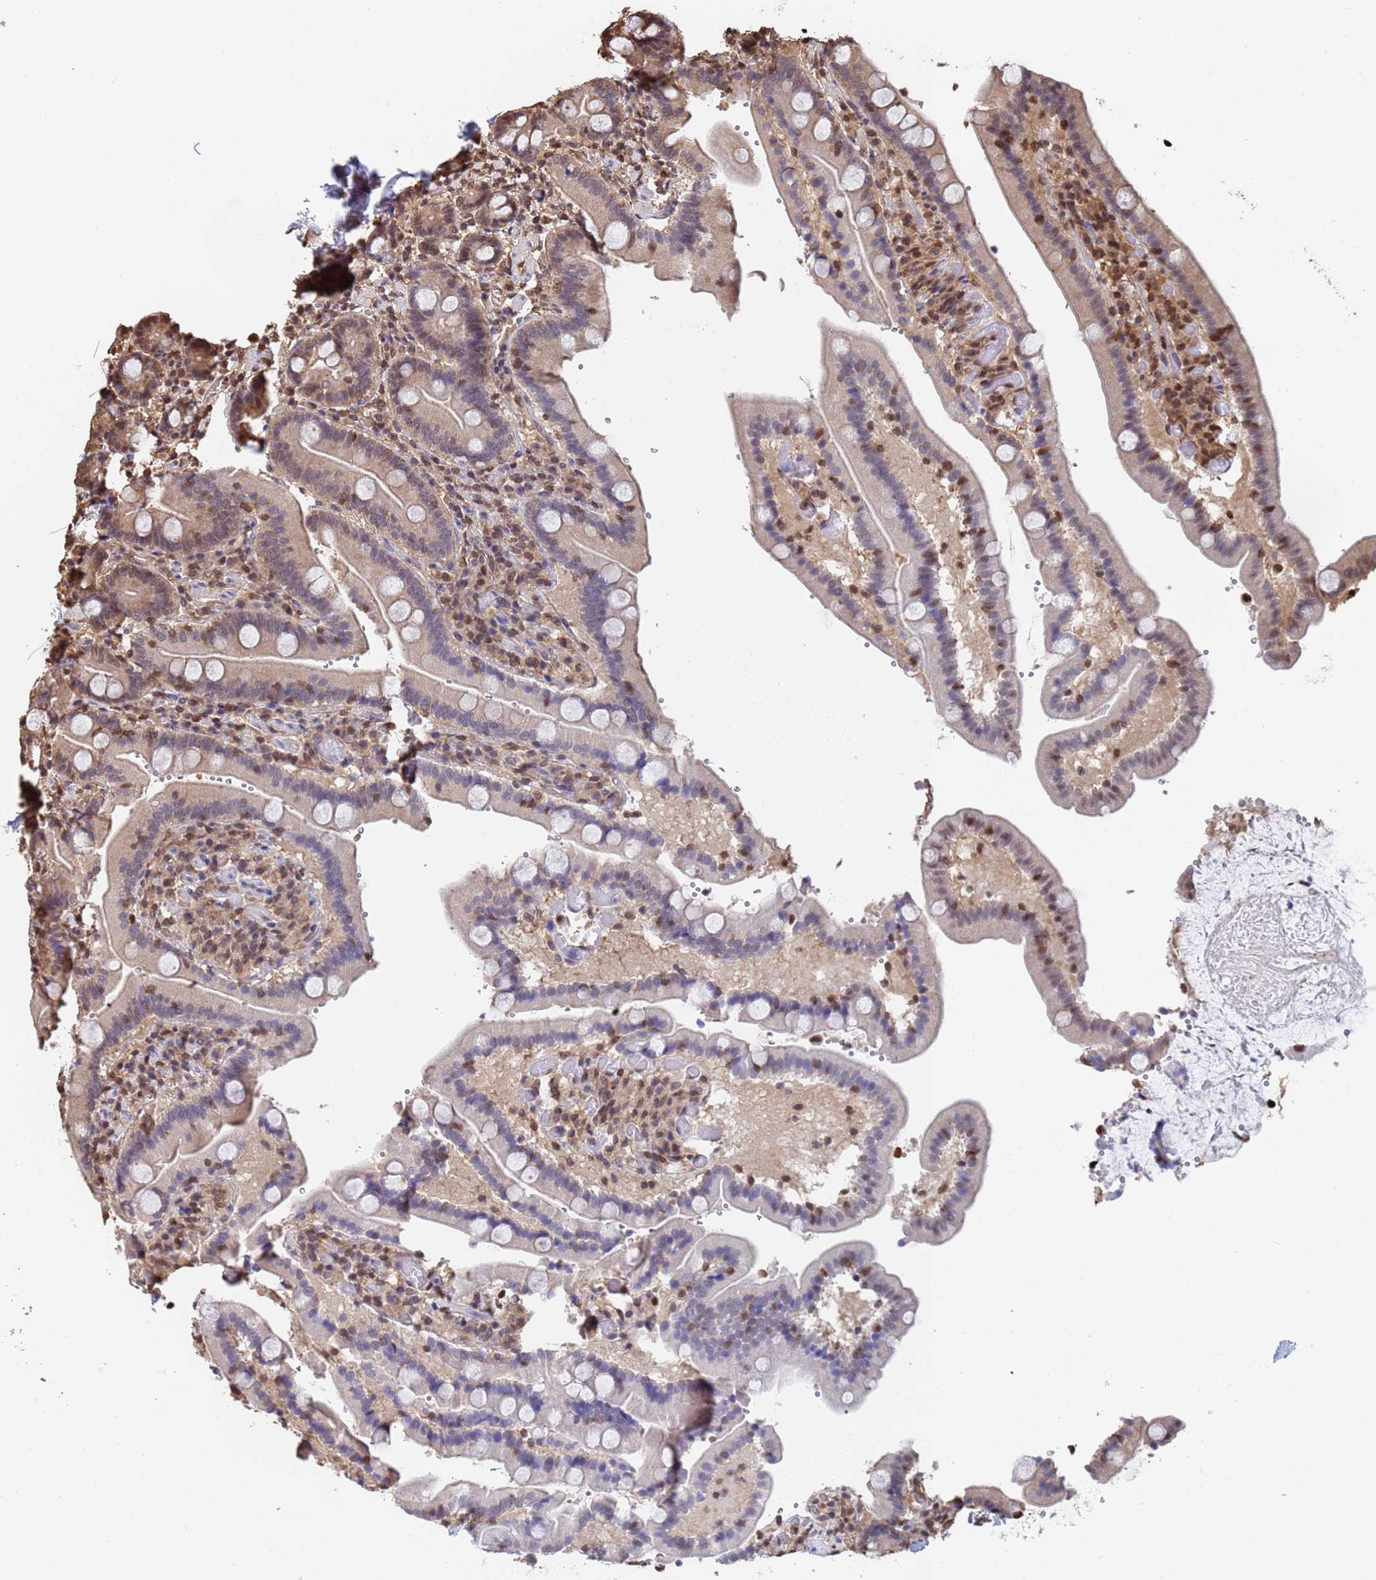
{"staining": {"intensity": "moderate", "quantity": "<25%", "location": "nuclear"}, "tissue": "duodenum", "cell_type": "Glandular cells", "image_type": "normal", "snomed": [{"axis": "morphology", "description": "Normal tissue, NOS"}, {"axis": "topography", "description": "Duodenum"}], "caption": "Immunohistochemistry micrograph of unremarkable duodenum: human duodenum stained using immunohistochemistry (IHC) exhibits low levels of moderate protein expression localized specifically in the nuclear of glandular cells, appearing as a nuclear brown color.", "gene": "SUMO2", "patient": {"sex": "female", "age": 62}}